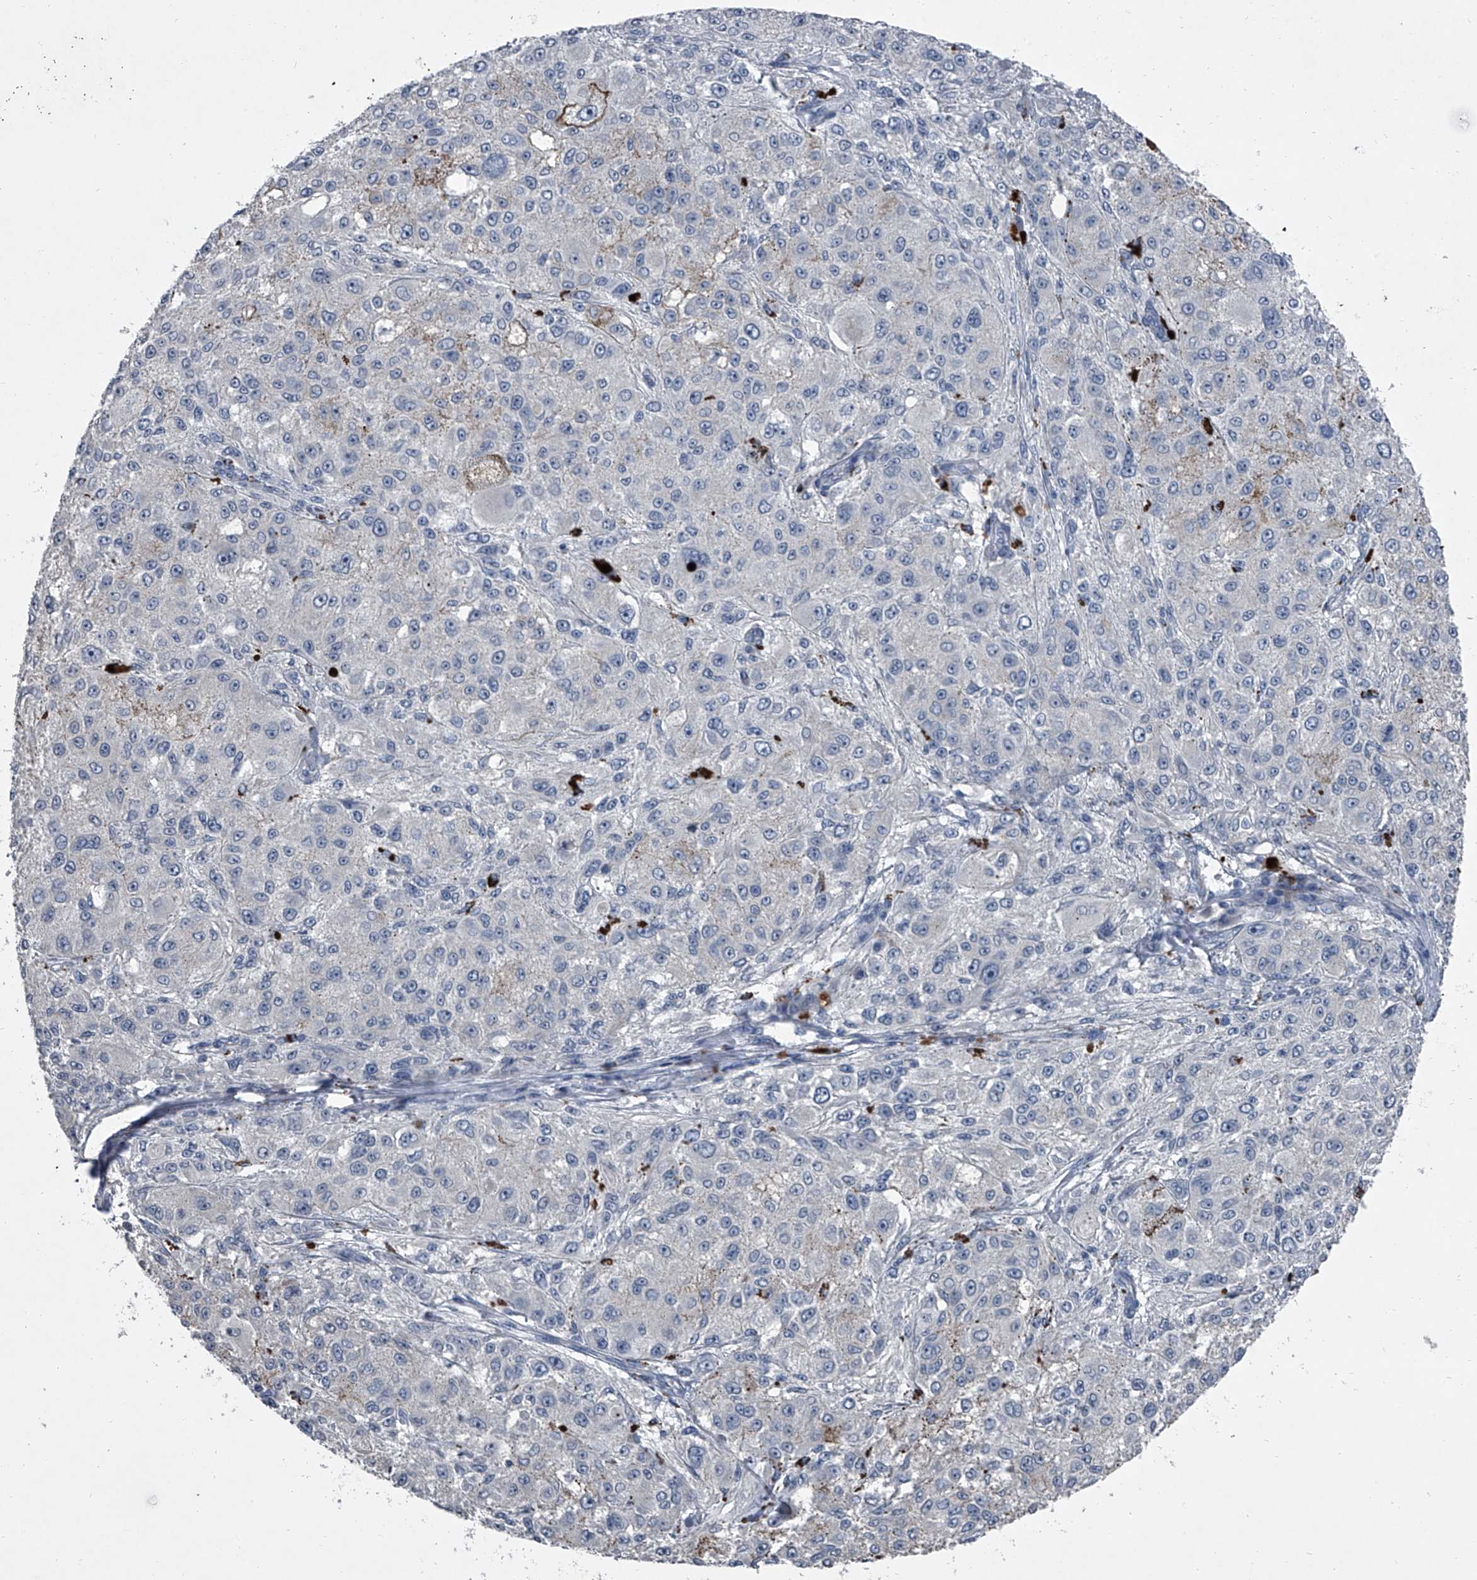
{"staining": {"intensity": "negative", "quantity": "none", "location": "none"}, "tissue": "melanoma", "cell_type": "Tumor cells", "image_type": "cancer", "snomed": [{"axis": "morphology", "description": "Necrosis, NOS"}, {"axis": "morphology", "description": "Malignant melanoma, NOS"}, {"axis": "topography", "description": "Skin"}], "caption": "An immunohistochemistry (IHC) histopathology image of malignant melanoma is shown. There is no staining in tumor cells of malignant melanoma. (DAB (3,3'-diaminobenzidine) immunohistochemistry with hematoxylin counter stain).", "gene": "HEPHL1", "patient": {"sex": "female", "age": 87}}